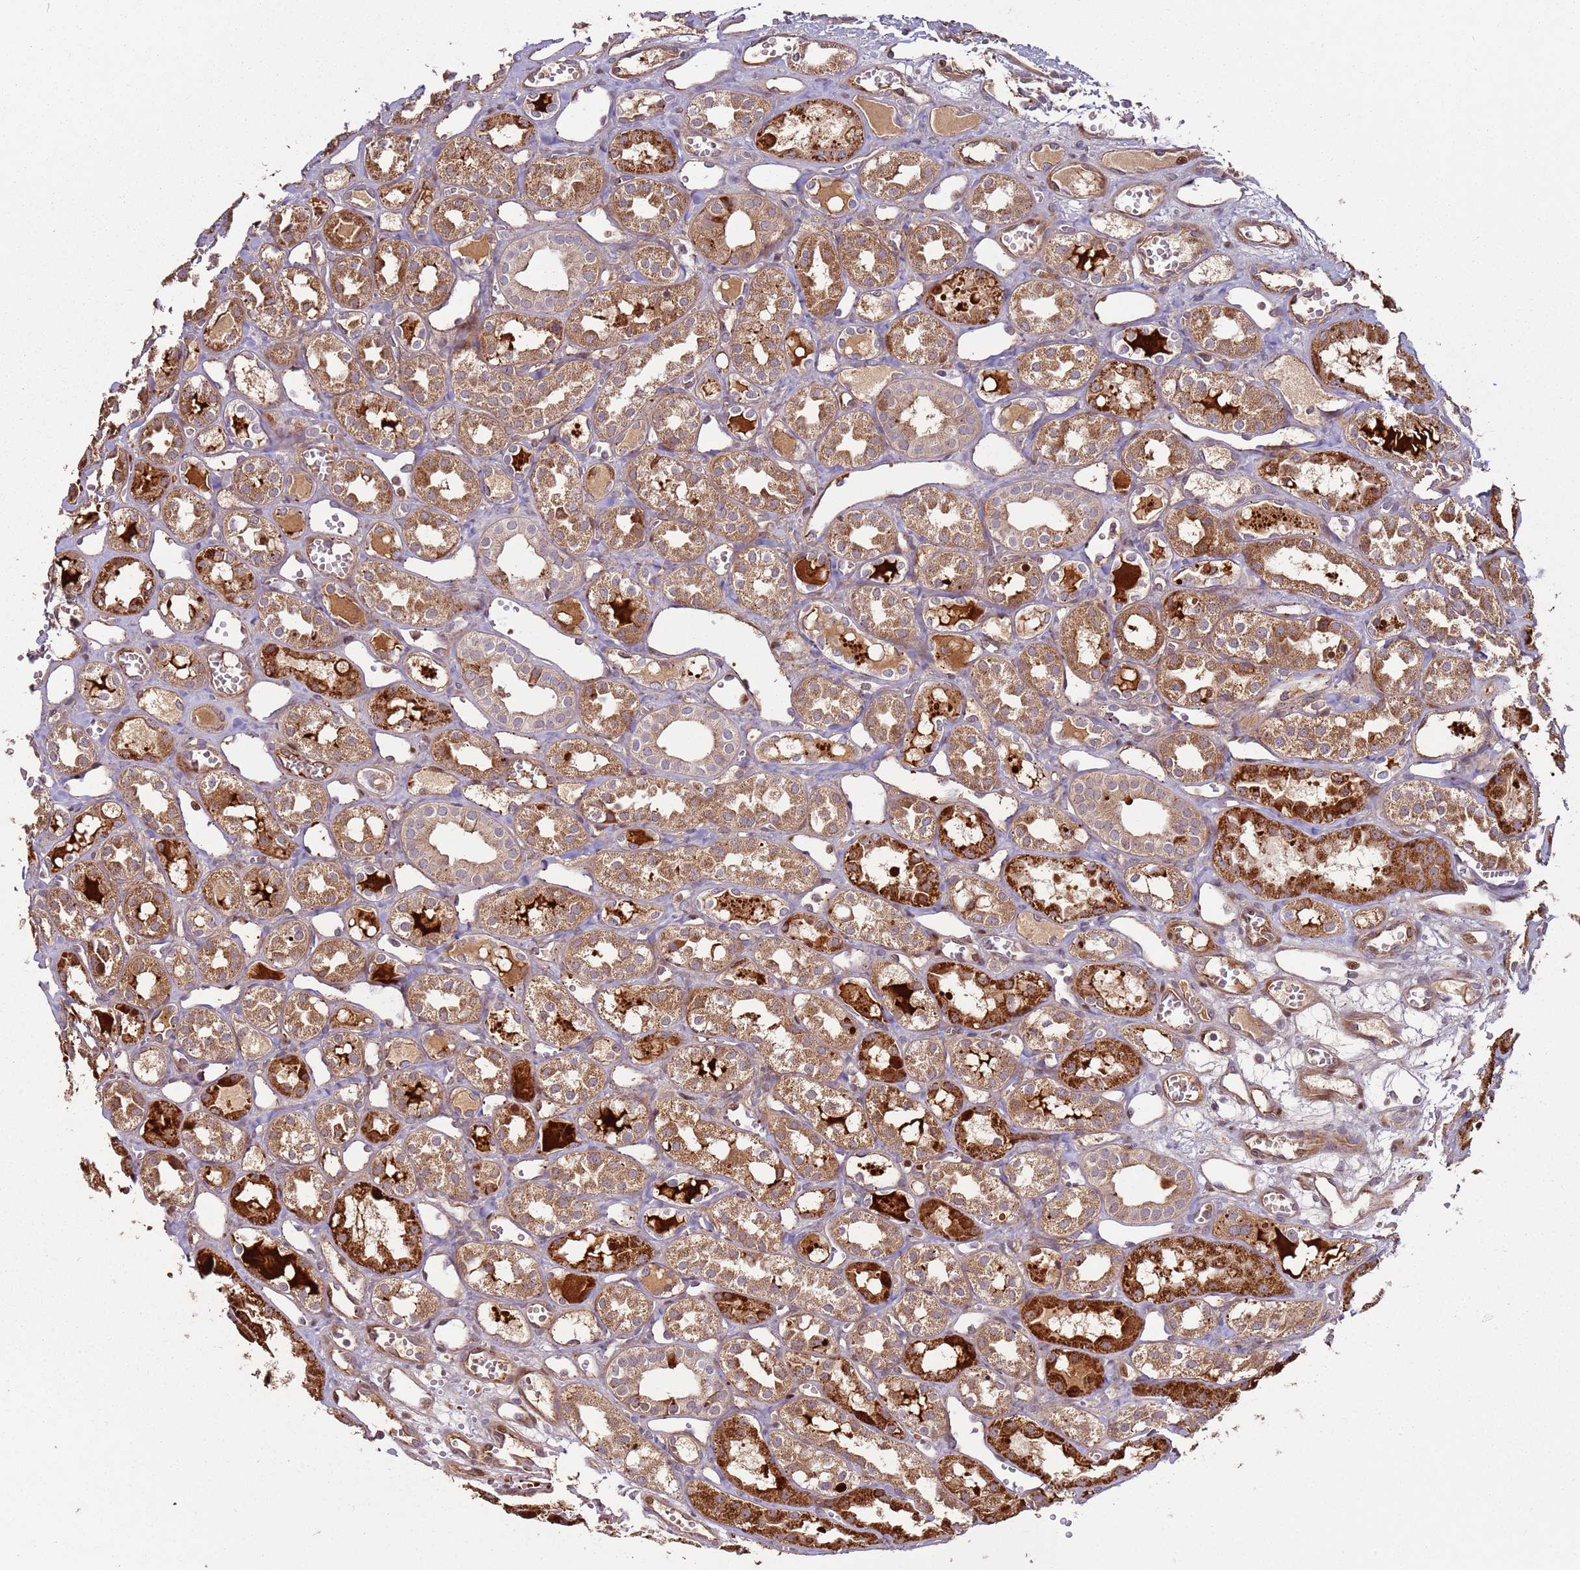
{"staining": {"intensity": "moderate", "quantity": ">75%", "location": "cytoplasmic/membranous"}, "tissue": "kidney", "cell_type": "Cells in glomeruli", "image_type": "normal", "snomed": [{"axis": "morphology", "description": "Normal tissue, NOS"}, {"axis": "topography", "description": "Kidney"}], "caption": "Moderate cytoplasmic/membranous expression for a protein is present in approximately >75% of cells in glomeruli of normal kidney using immunohistochemistry.", "gene": "RHBDL1", "patient": {"sex": "male", "age": 16}}